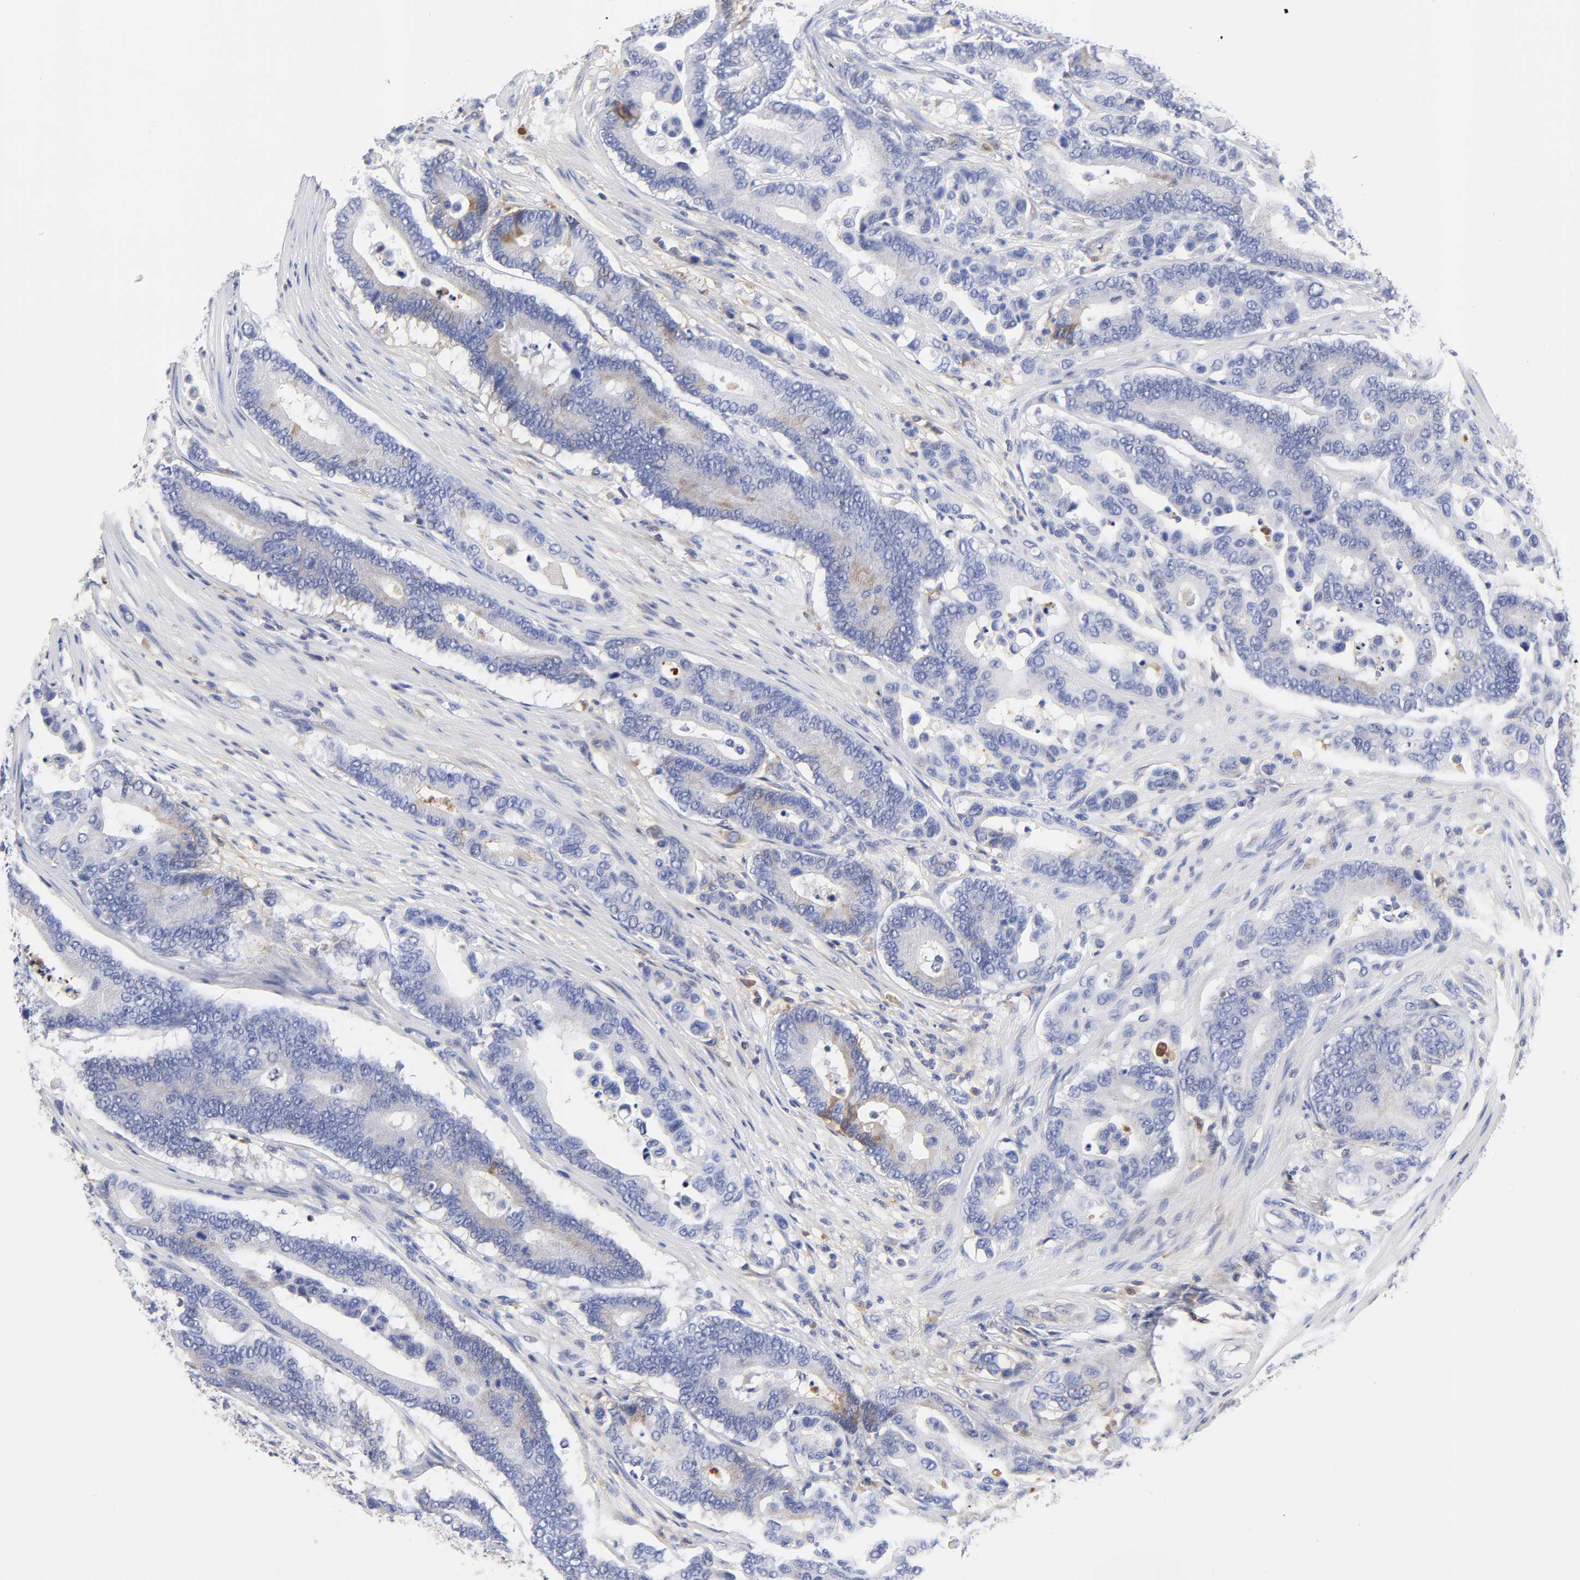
{"staining": {"intensity": "weak", "quantity": "<25%", "location": "cytoplasmic/membranous"}, "tissue": "colorectal cancer", "cell_type": "Tumor cells", "image_type": "cancer", "snomed": [{"axis": "morphology", "description": "Normal tissue, NOS"}, {"axis": "morphology", "description": "Adenocarcinoma, NOS"}, {"axis": "topography", "description": "Colon"}], "caption": "This histopathology image is of adenocarcinoma (colorectal) stained with immunohistochemistry (IHC) to label a protein in brown with the nuclei are counter-stained blue. There is no staining in tumor cells.", "gene": "IGLV3-10", "patient": {"sex": "male", "age": 82}}